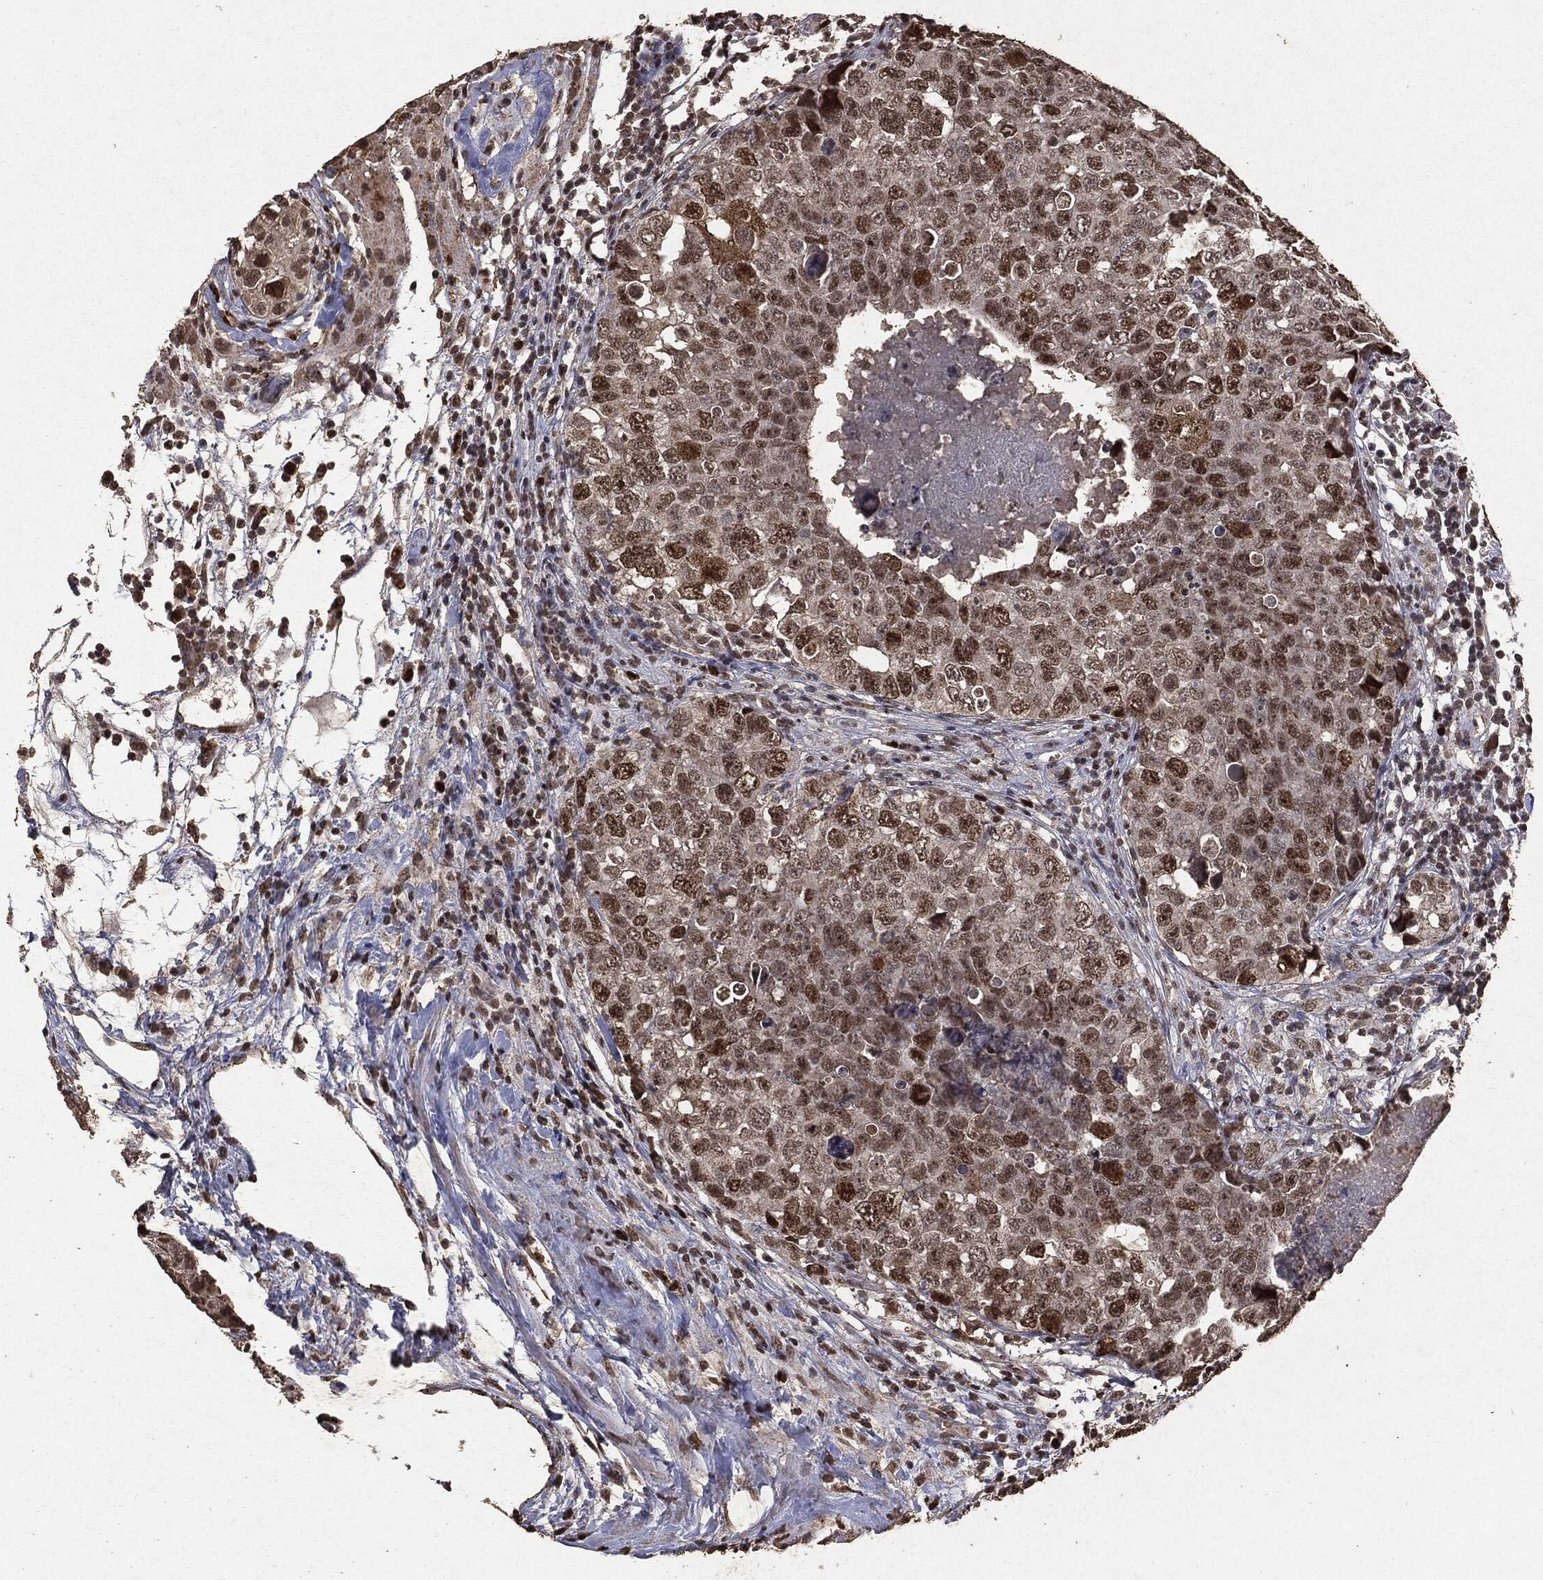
{"staining": {"intensity": "strong", "quantity": "<25%", "location": "nuclear"}, "tissue": "testis cancer", "cell_type": "Tumor cells", "image_type": "cancer", "snomed": [{"axis": "morphology", "description": "Seminoma, NOS"}, {"axis": "topography", "description": "Testis"}], "caption": "IHC of testis seminoma shows medium levels of strong nuclear positivity in approximately <25% of tumor cells.", "gene": "RAD18", "patient": {"sex": "male", "age": 34}}